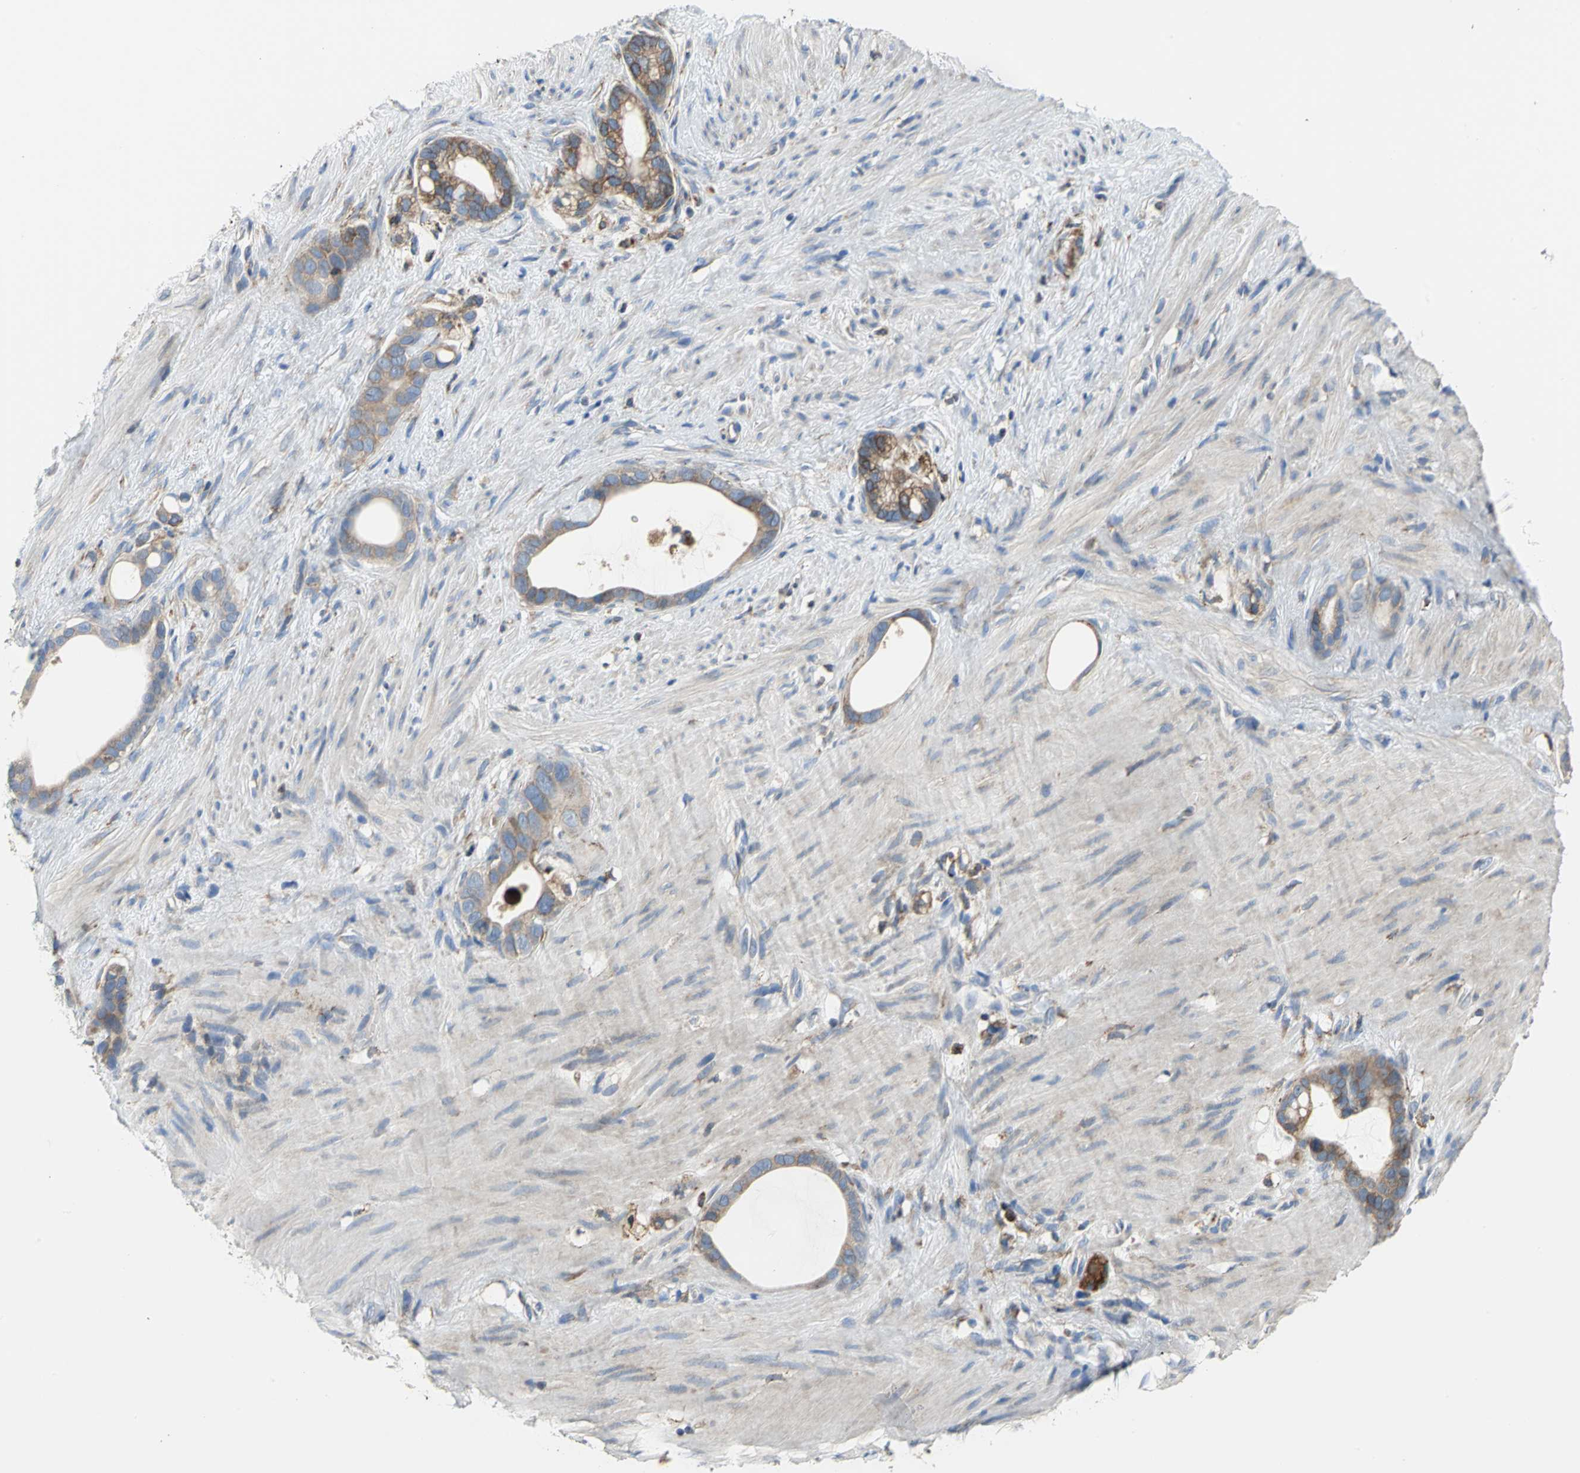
{"staining": {"intensity": "weak", "quantity": ">75%", "location": "cytoplasmic/membranous"}, "tissue": "stomach cancer", "cell_type": "Tumor cells", "image_type": "cancer", "snomed": [{"axis": "morphology", "description": "Adenocarcinoma, NOS"}, {"axis": "topography", "description": "Stomach"}], "caption": "Immunohistochemistry (DAB (3,3'-diaminobenzidine)) staining of human stomach cancer reveals weak cytoplasmic/membranous protein positivity in about >75% of tumor cells.", "gene": "SDF2L1", "patient": {"sex": "female", "age": 75}}